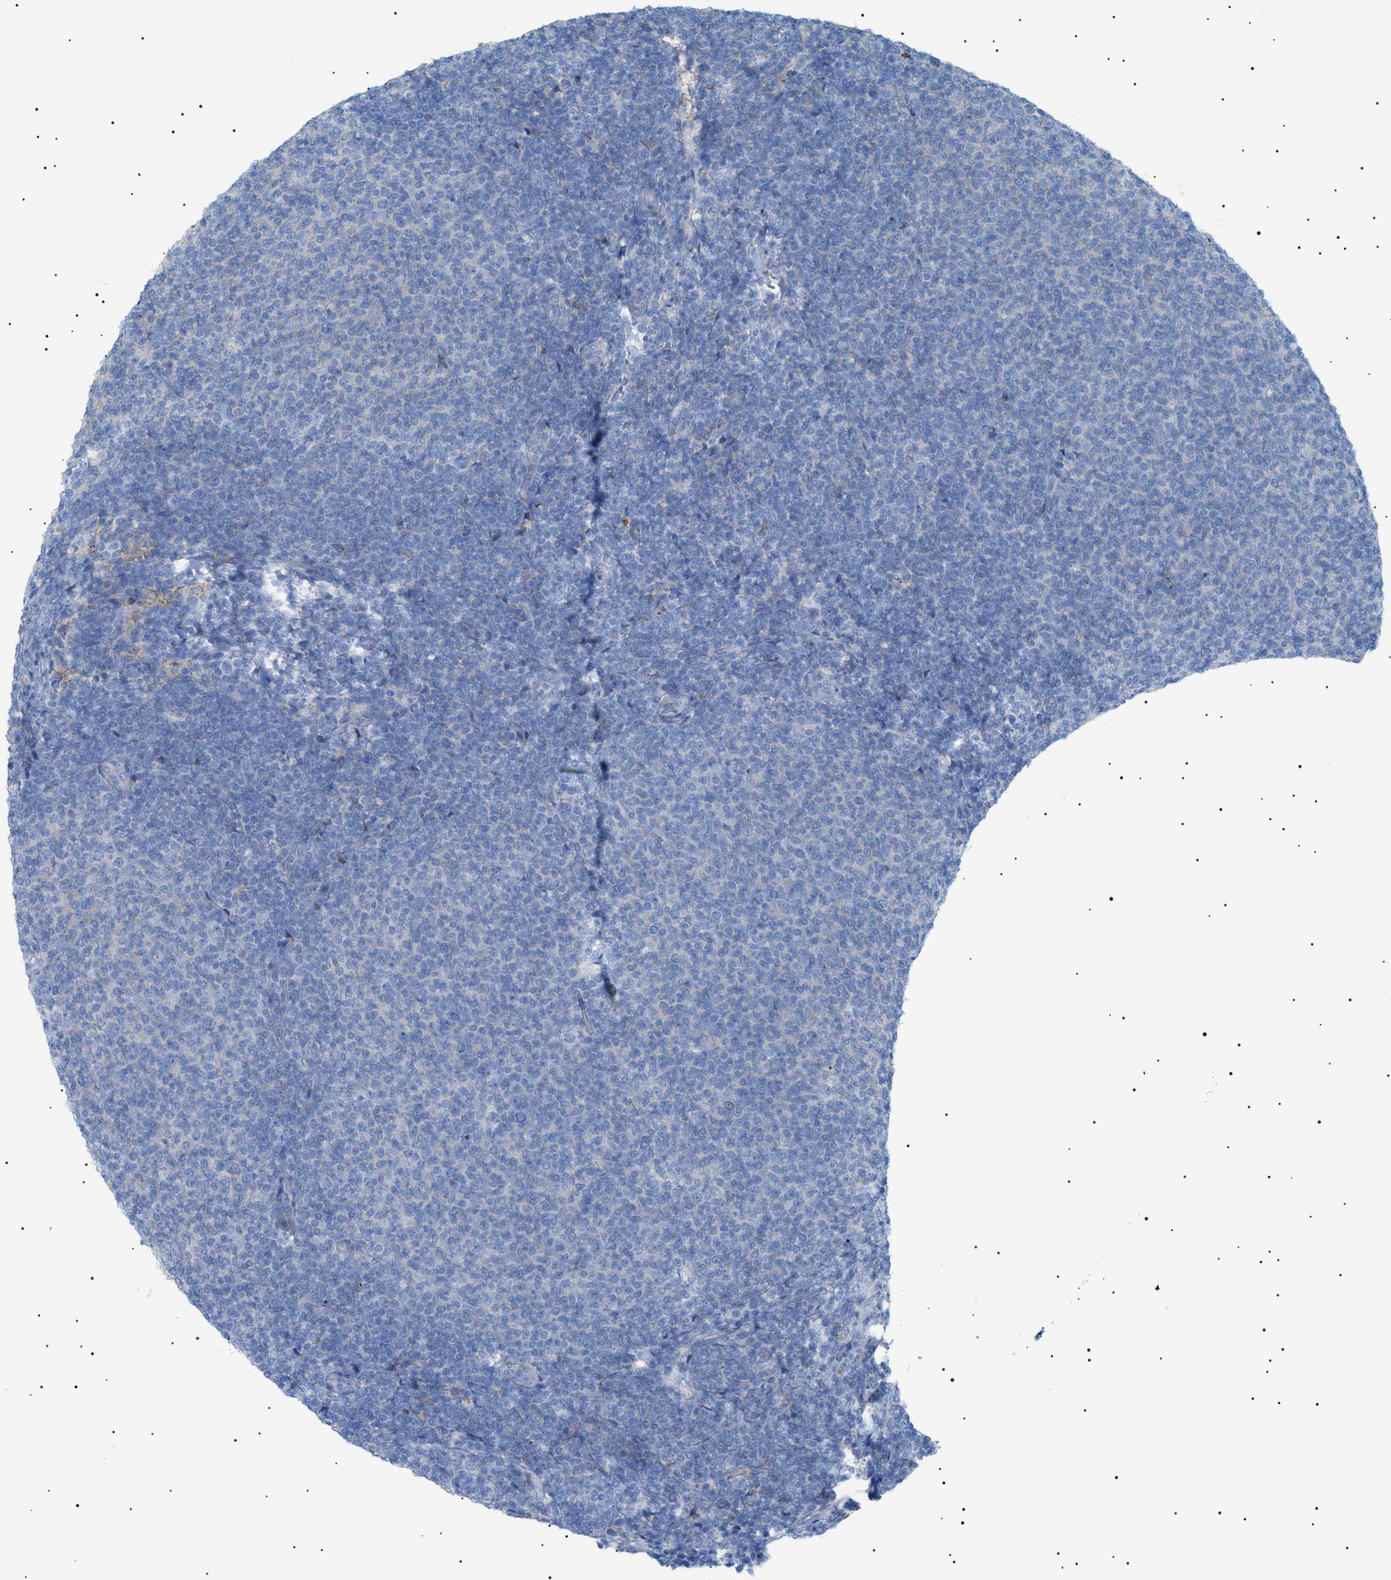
{"staining": {"intensity": "negative", "quantity": "none", "location": "none"}, "tissue": "lymphoma", "cell_type": "Tumor cells", "image_type": "cancer", "snomed": [{"axis": "morphology", "description": "Malignant lymphoma, non-Hodgkin's type, Low grade"}, {"axis": "topography", "description": "Lymph node"}], "caption": "Immunohistochemistry (IHC) of human low-grade malignant lymphoma, non-Hodgkin's type displays no expression in tumor cells. (DAB immunohistochemistry (IHC) visualized using brightfield microscopy, high magnification).", "gene": "LPA", "patient": {"sex": "male", "age": 66}}